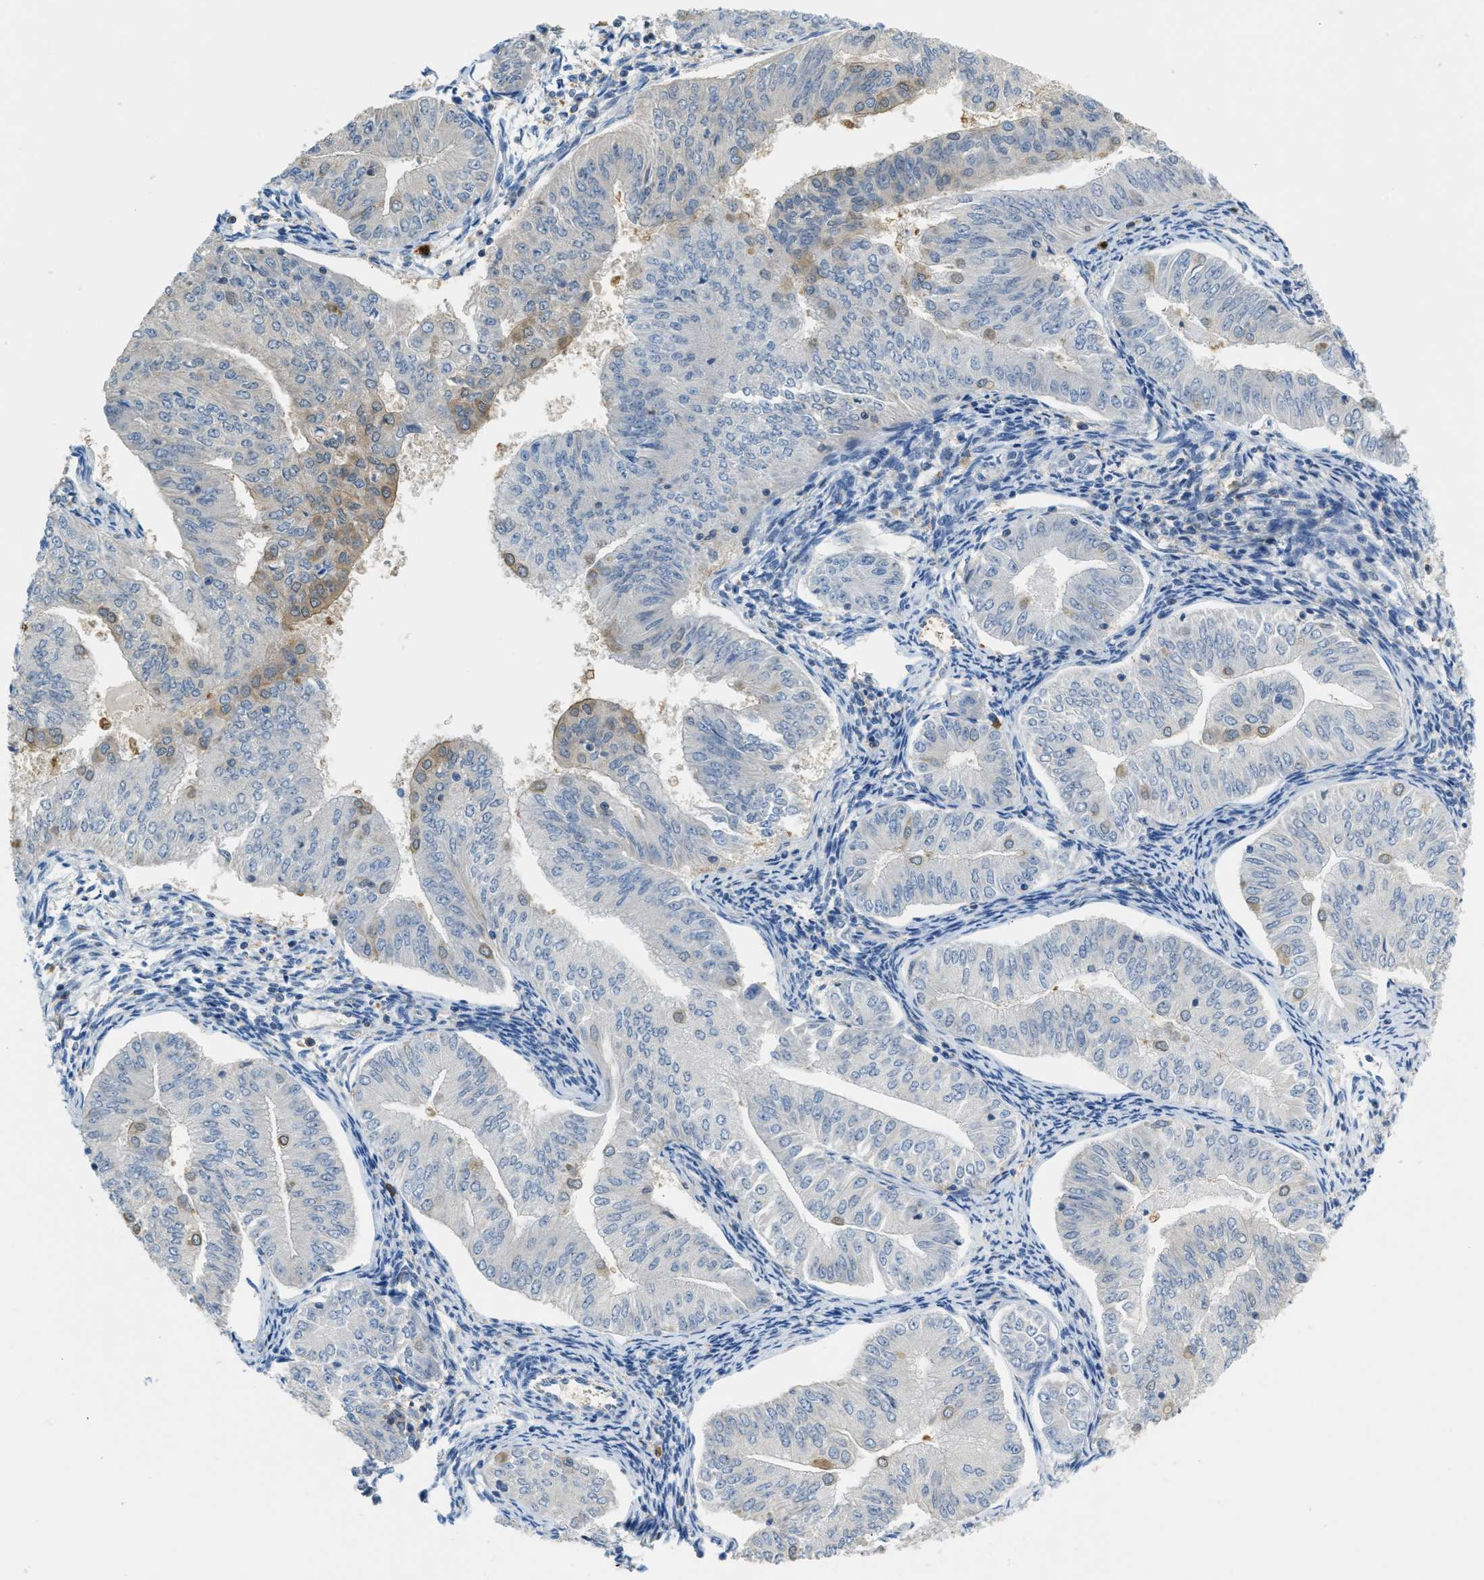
{"staining": {"intensity": "weak", "quantity": "<25%", "location": "nuclear"}, "tissue": "endometrial cancer", "cell_type": "Tumor cells", "image_type": "cancer", "snomed": [{"axis": "morphology", "description": "Normal tissue, NOS"}, {"axis": "morphology", "description": "Adenocarcinoma, NOS"}, {"axis": "topography", "description": "Endometrium"}], "caption": "Endometrial cancer (adenocarcinoma) stained for a protein using immunohistochemistry demonstrates no expression tumor cells.", "gene": "SERPINB1", "patient": {"sex": "female", "age": 53}}